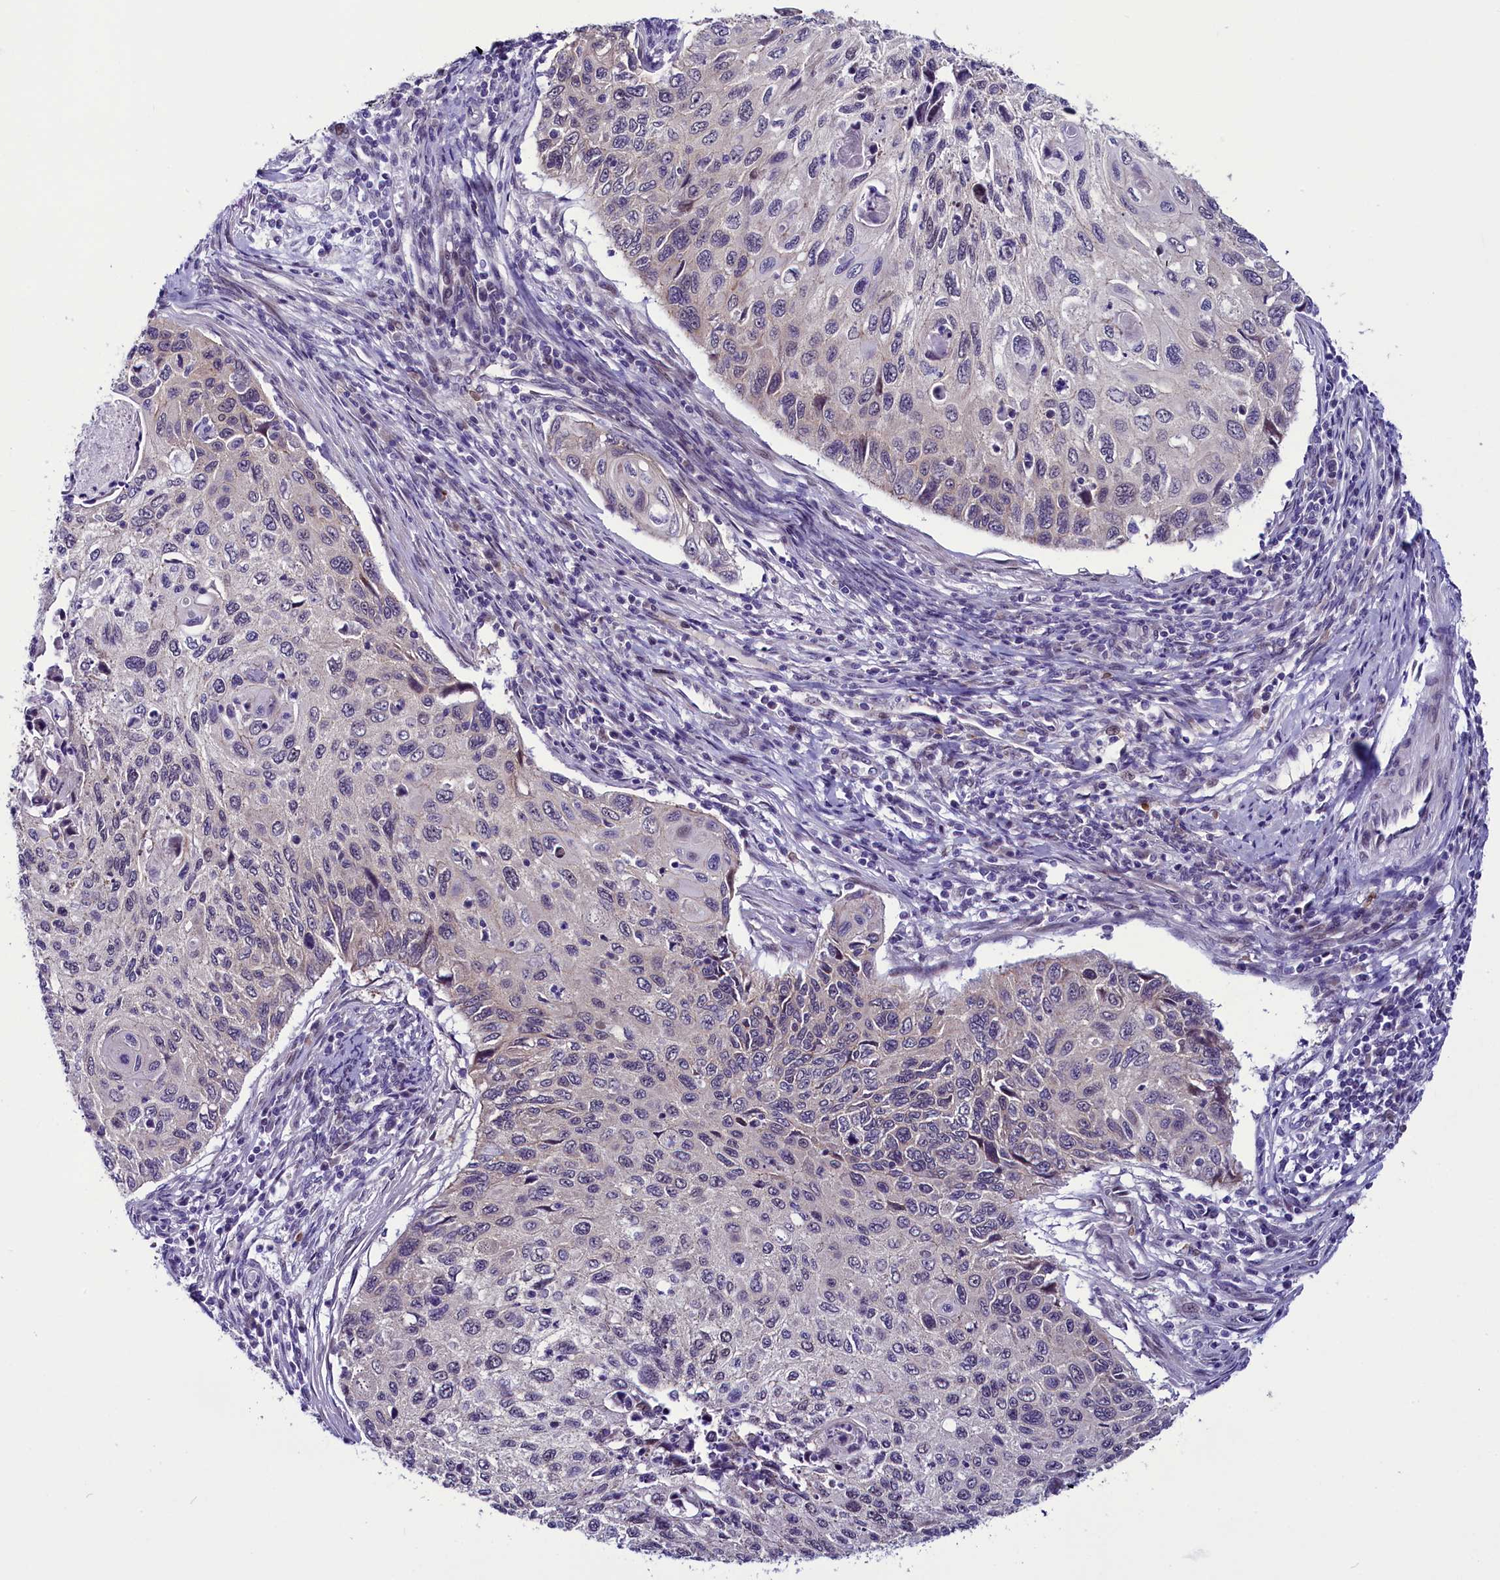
{"staining": {"intensity": "negative", "quantity": "none", "location": "none"}, "tissue": "cervical cancer", "cell_type": "Tumor cells", "image_type": "cancer", "snomed": [{"axis": "morphology", "description": "Squamous cell carcinoma, NOS"}, {"axis": "topography", "description": "Cervix"}], "caption": "Immunohistochemical staining of human cervical squamous cell carcinoma exhibits no significant expression in tumor cells.", "gene": "CCDC106", "patient": {"sex": "female", "age": 70}}